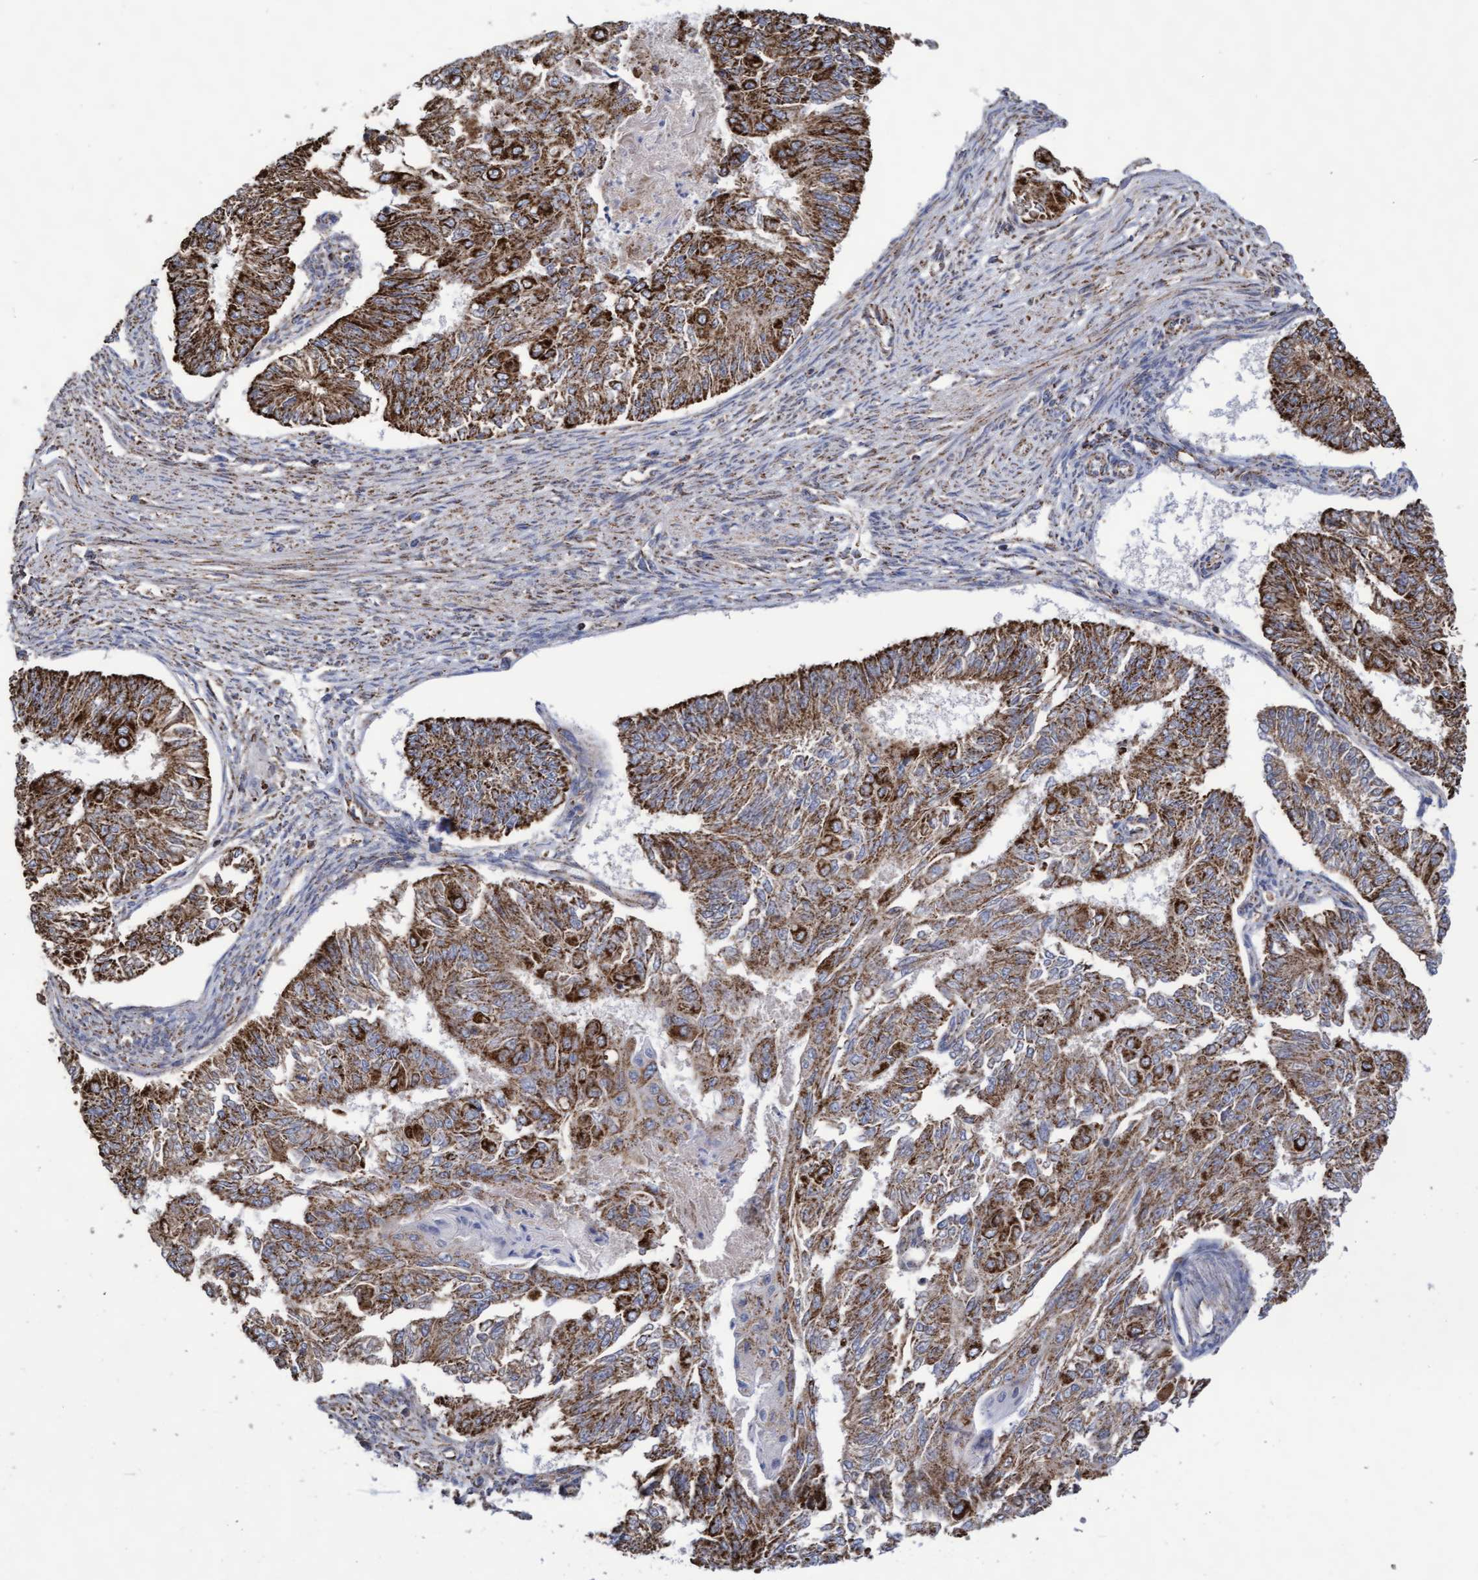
{"staining": {"intensity": "strong", "quantity": ">75%", "location": "cytoplasmic/membranous"}, "tissue": "endometrial cancer", "cell_type": "Tumor cells", "image_type": "cancer", "snomed": [{"axis": "morphology", "description": "Adenocarcinoma, NOS"}, {"axis": "topography", "description": "Endometrium"}], "caption": "Immunohistochemical staining of human adenocarcinoma (endometrial) displays high levels of strong cytoplasmic/membranous expression in approximately >75% of tumor cells.", "gene": "COBL", "patient": {"sex": "female", "age": 32}}